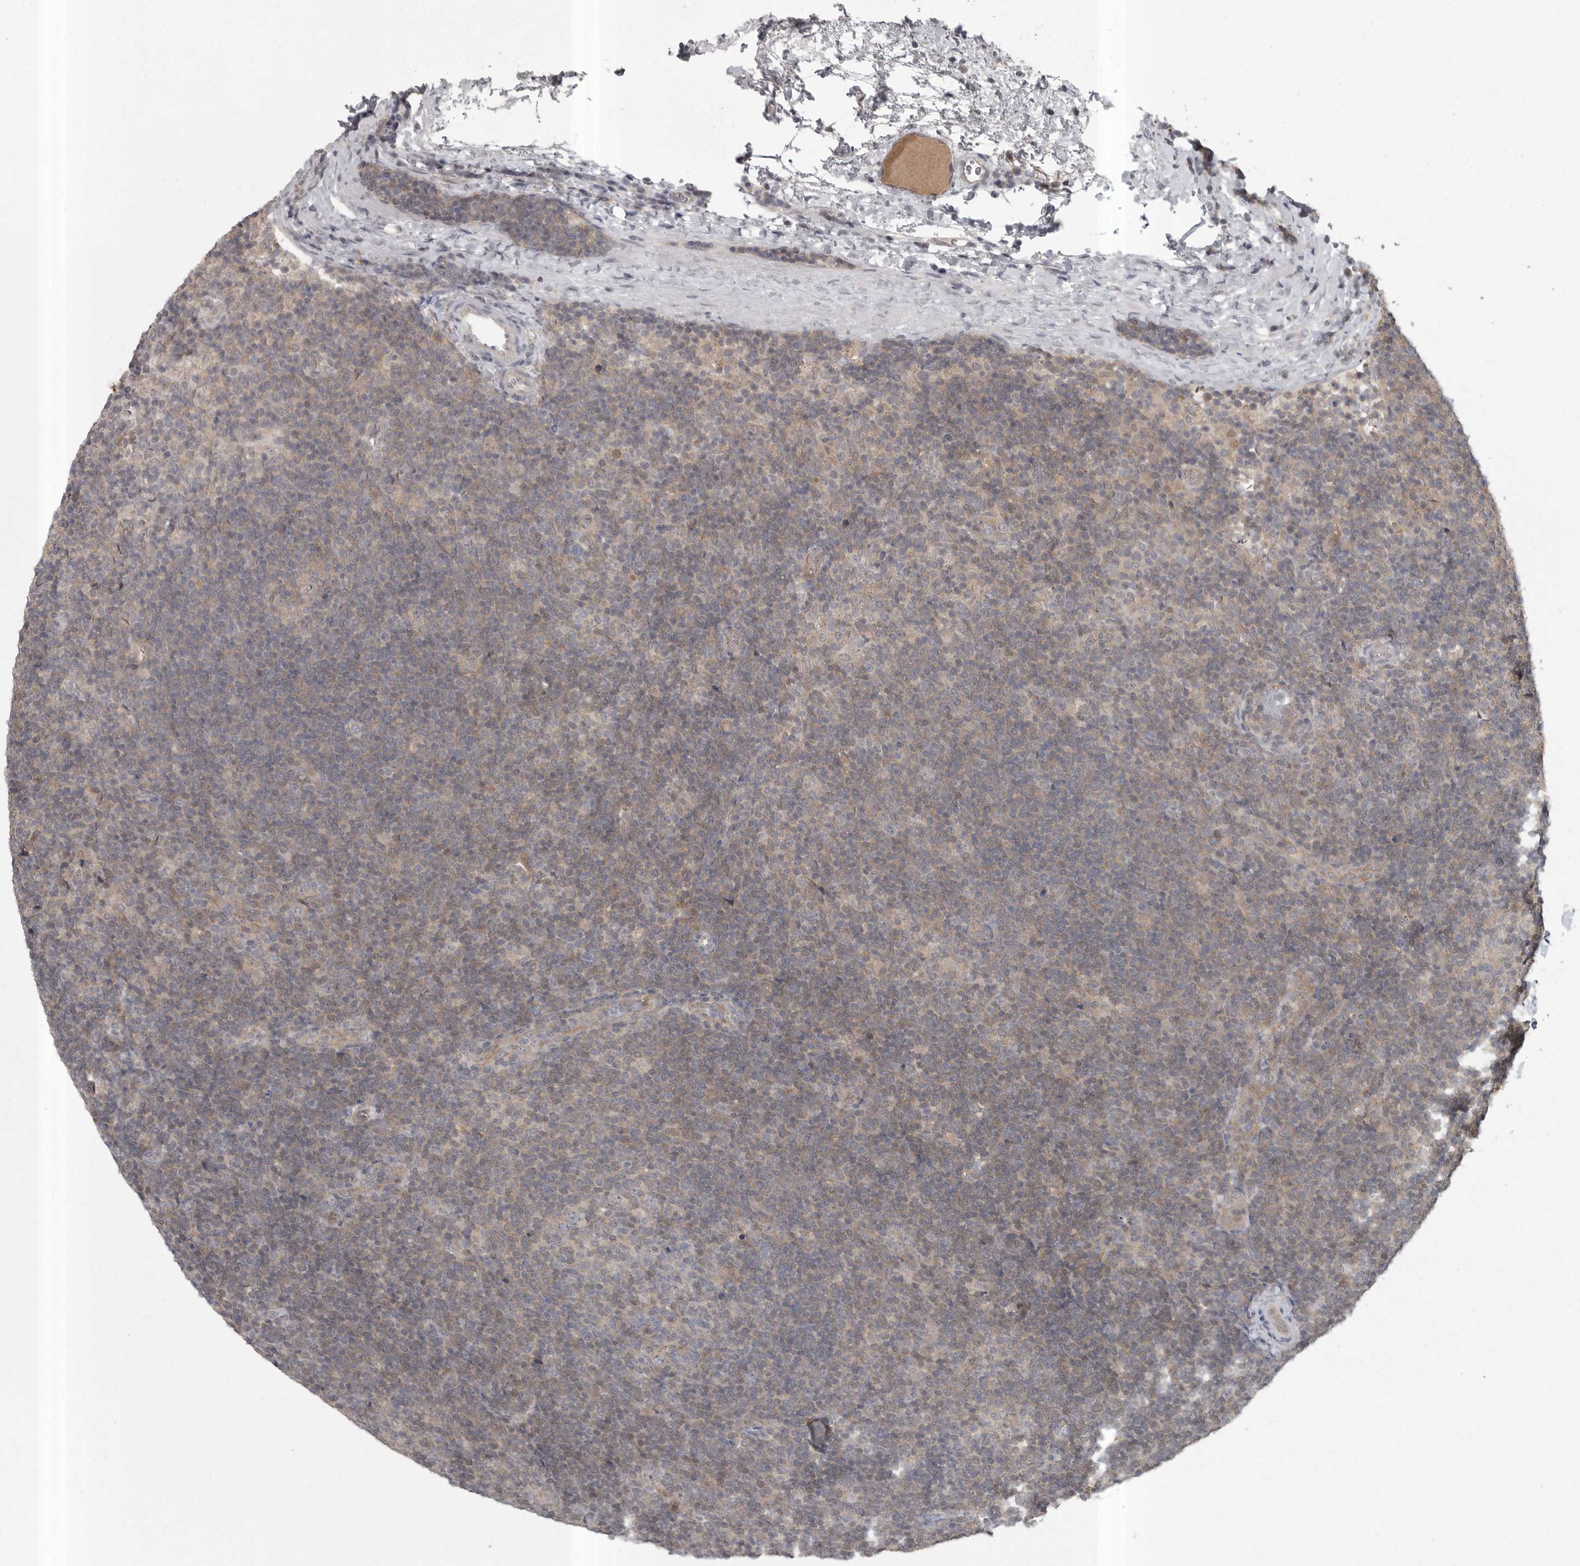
{"staining": {"intensity": "negative", "quantity": "none", "location": "none"}, "tissue": "lymphoma", "cell_type": "Tumor cells", "image_type": "cancer", "snomed": [{"axis": "morphology", "description": "Hodgkin's disease, NOS"}, {"axis": "topography", "description": "Lymph node"}], "caption": "Photomicrograph shows no significant protein staining in tumor cells of lymphoma.", "gene": "PHF13", "patient": {"sex": "female", "age": 57}}